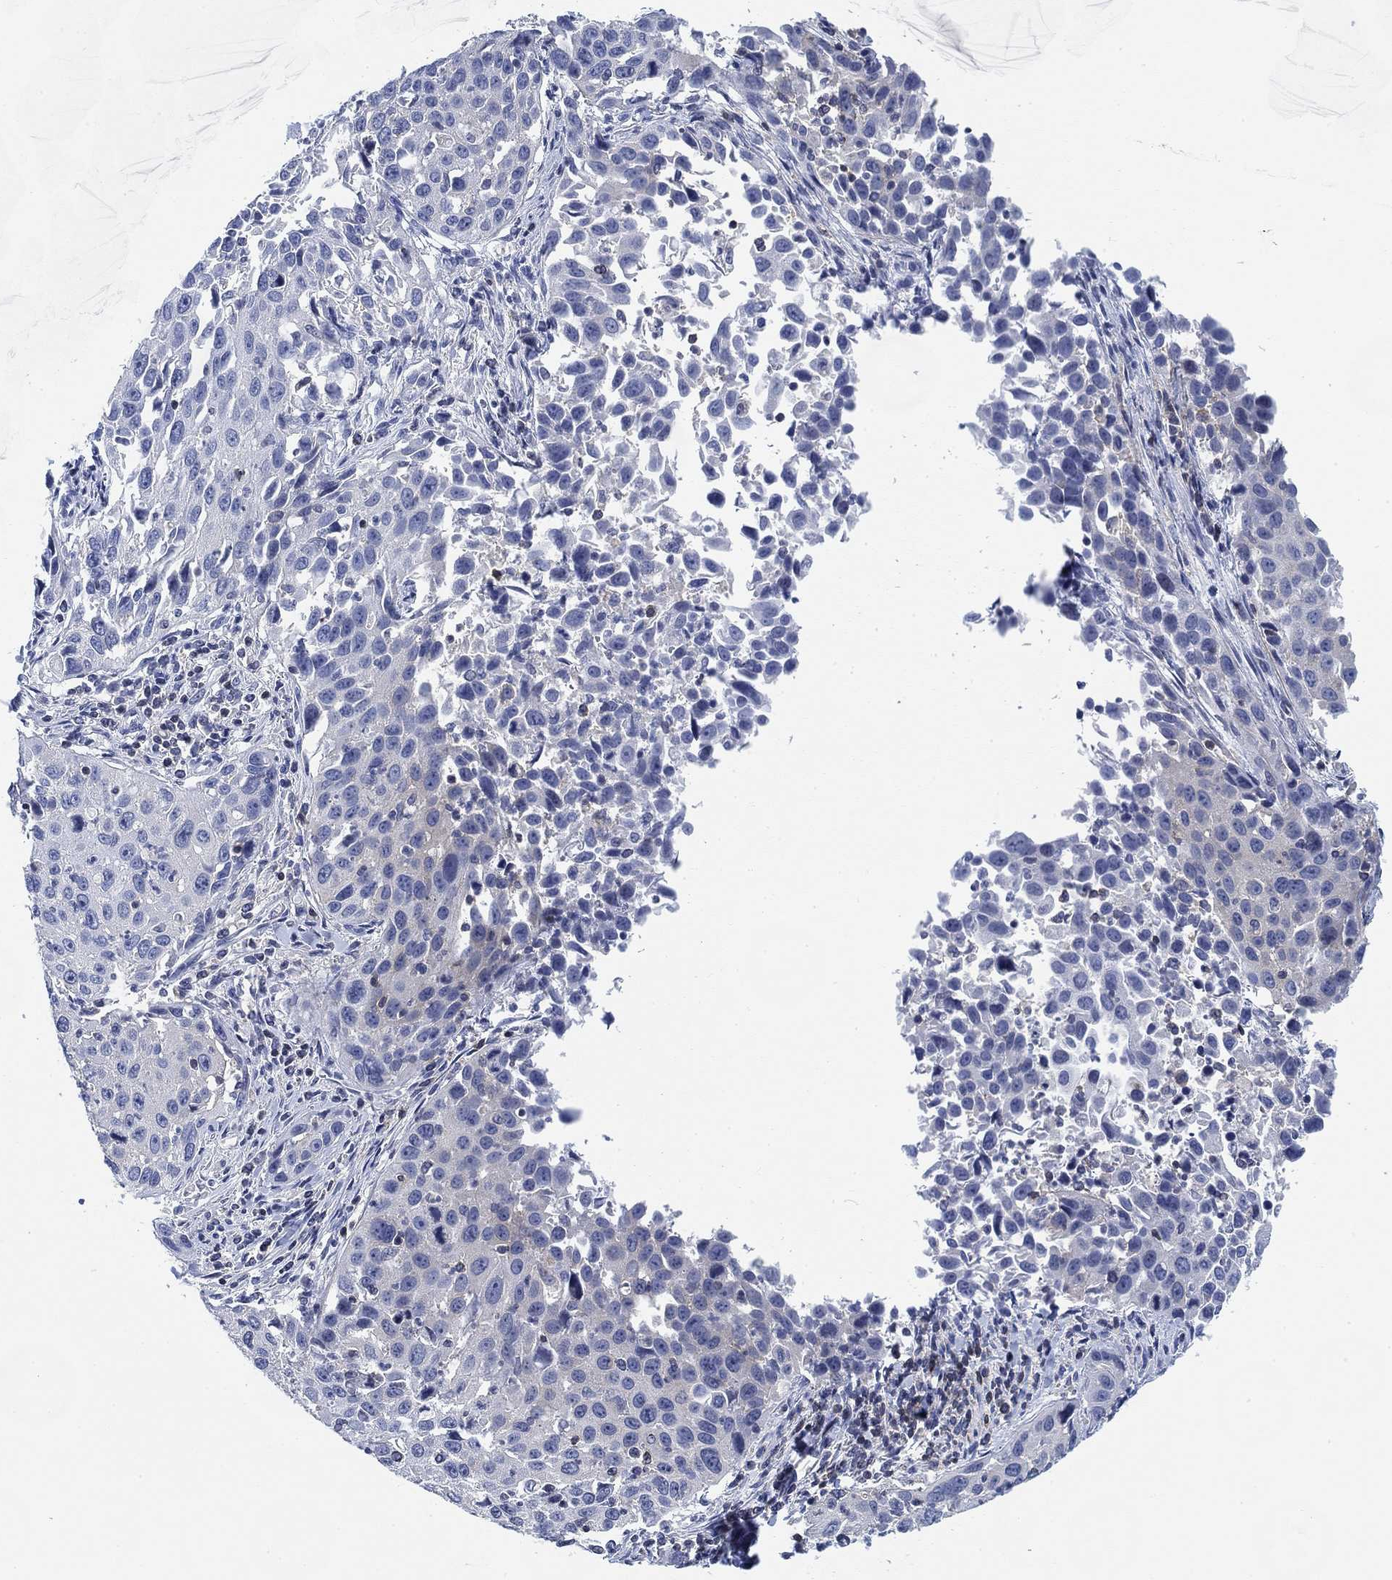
{"staining": {"intensity": "negative", "quantity": "none", "location": "none"}, "tissue": "cervical cancer", "cell_type": "Tumor cells", "image_type": "cancer", "snomed": [{"axis": "morphology", "description": "Squamous cell carcinoma, NOS"}, {"axis": "topography", "description": "Cervix"}], "caption": "IHC micrograph of neoplastic tissue: human cervical cancer stained with DAB (3,3'-diaminobenzidine) exhibits no significant protein positivity in tumor cells.", "gene": "FYB1", "patient": {"sex": "female", "age": 26}}